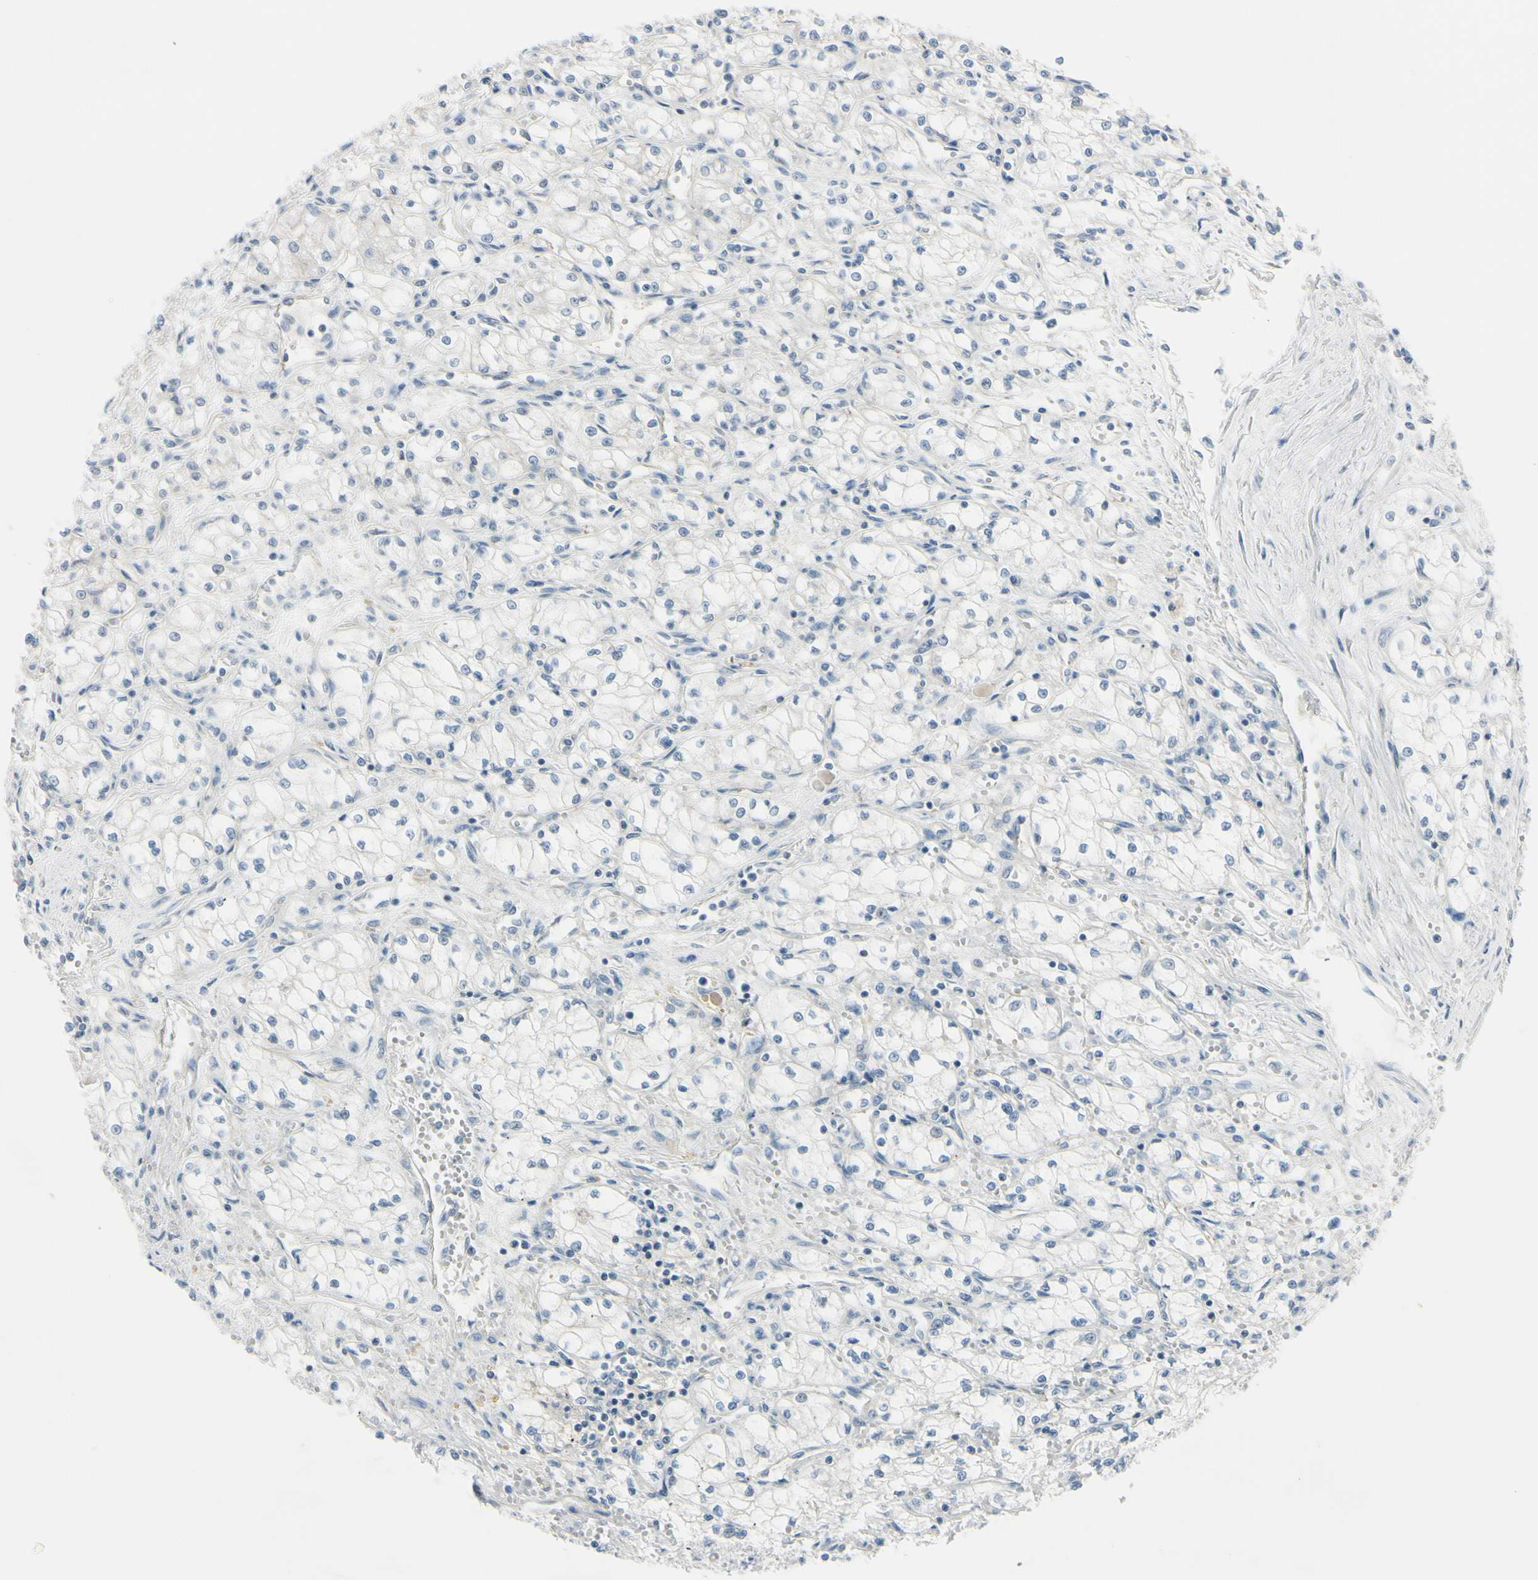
{"staining": {"intensity": "negative", "quantity": "none", "location": "none"}, "tissue": "renal cancer", "cell_type": "Tumor cells", "image_type": "cancer", "snomed": [{"axis": "morphology", "description": "Normal tissue, NOS"}, {"axis": "morphology", "description": "Adenocarcinoma, NOS"}, {"axis": "topography", "description": "Kidney"}], "caption": "This is an immunohistochemistry (IHC) histopathology image of human renal adenocarcinoma. There is no expression in tumor cells.", "gene": "ASB9", "patient": {"sex": "male", "age": 59}}